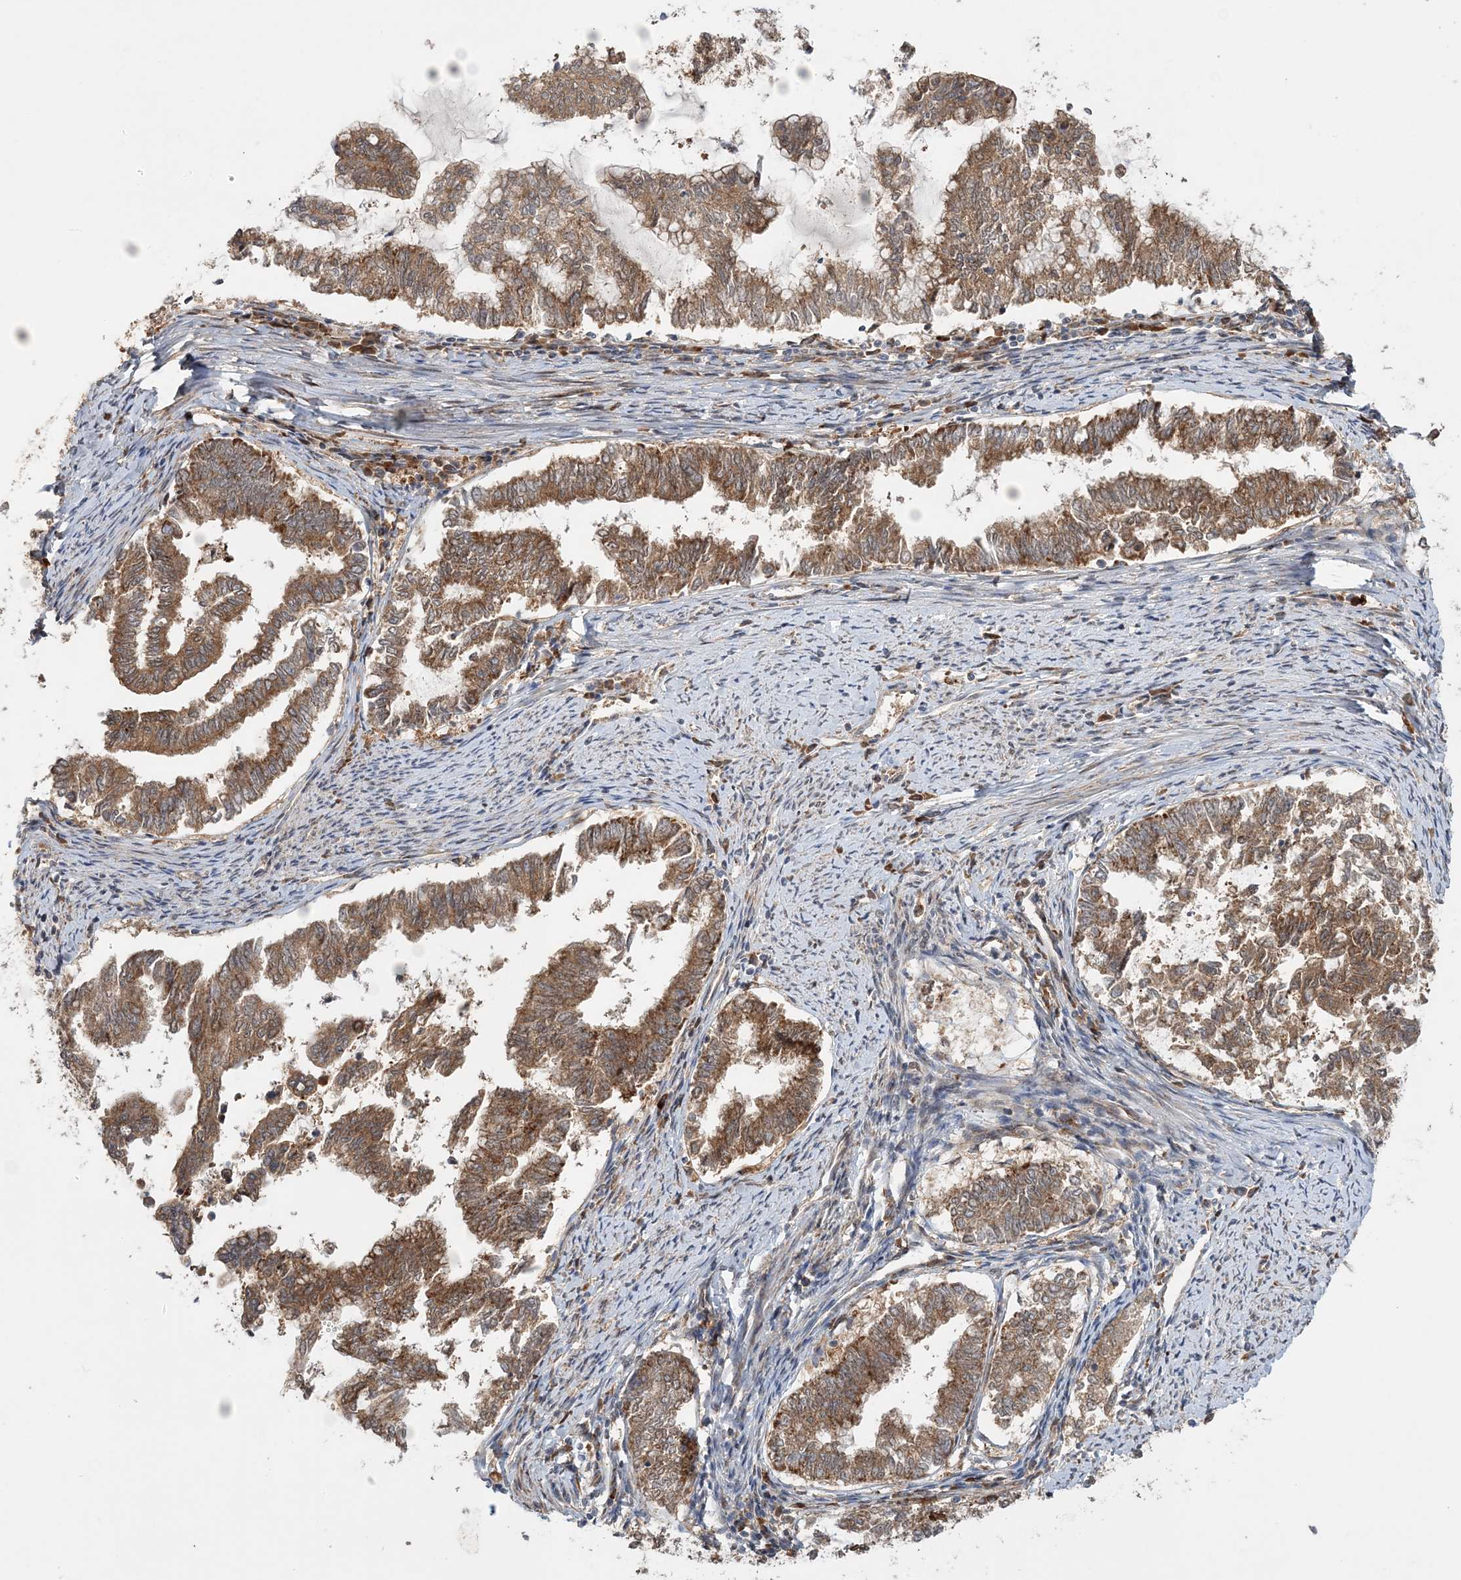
{"staining": {"intensity": "moderate", "quantity": ">75%", "location": "cytoplasmic/membranous"}, "tissue": "endometrial cancer", "cell_type": "Tumor cells", "image_type": "cancer", "snomed": [{"axis": "morphology", "description": "Adenocarcinoma, NOS"}, {"axis": "topography", "description": "Endometrium"}], "caption": "Tumor cells show moderate cytoplasmic/membranous expression in approximately >75% of cells in adenocarcinoma (endometrial).", "gene": "UBTD2", "patient": {"sex": "female", "age": 79}}